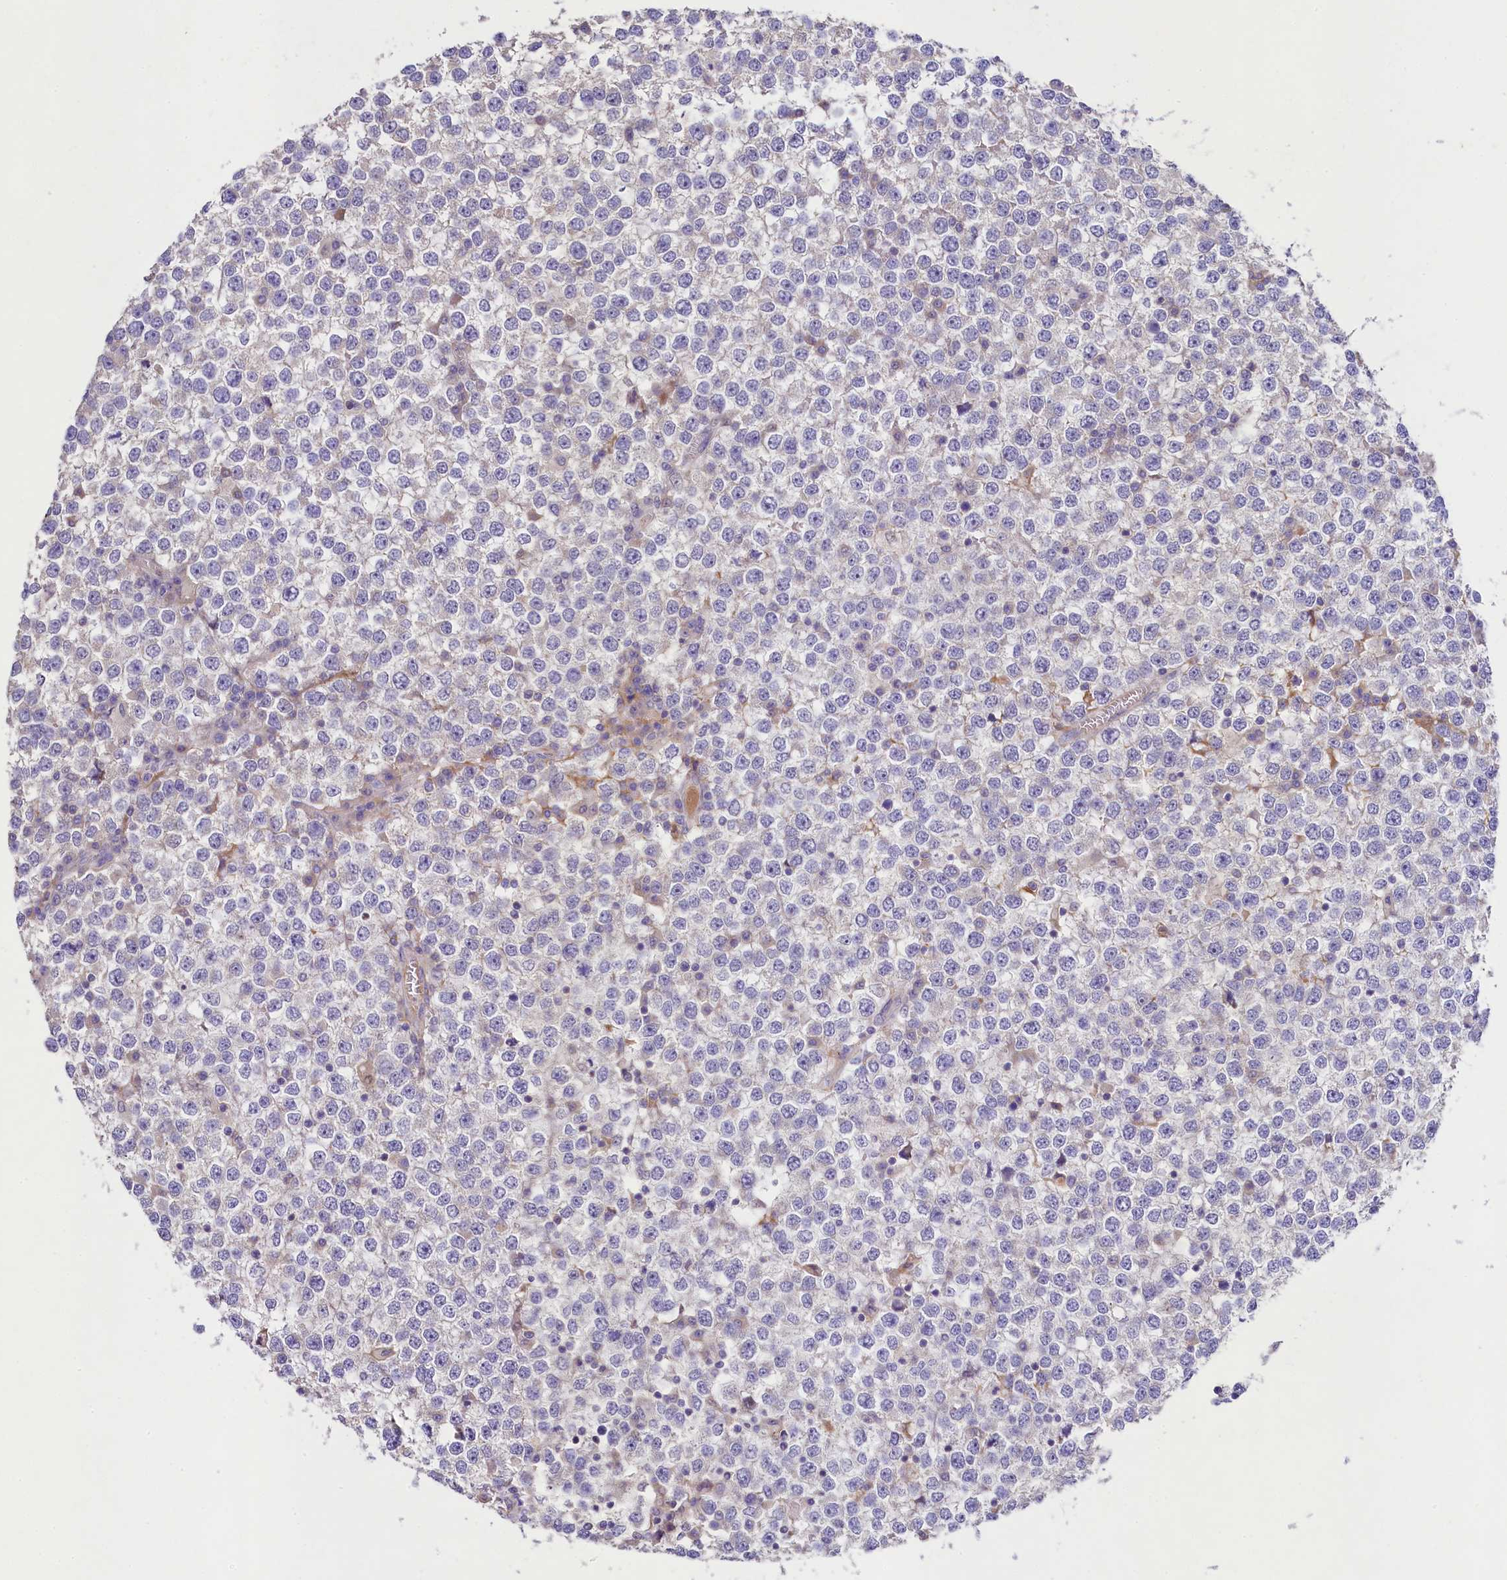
{"staining": {"intensity": "negative", "quantity": "none", "location": "none"}, "tissue": "testis cancer", "cell_type": "Tumor cells", "image_type": "cancer", "snomed": [{"axis": "morphology", "description": "Seminoma, NOS"}, {"axis": "topography", "description": "Testis"}], "caption": "Immunohistochemistry micrograph of testis seminoma stained for a protein (brown), which shows no staining in tumor cells. (Immunohistochemistry (ihc), brightfield microscopy, high magnification).", "gene": "FXYD6", "patient": {"sex": "male", "age": 65}}